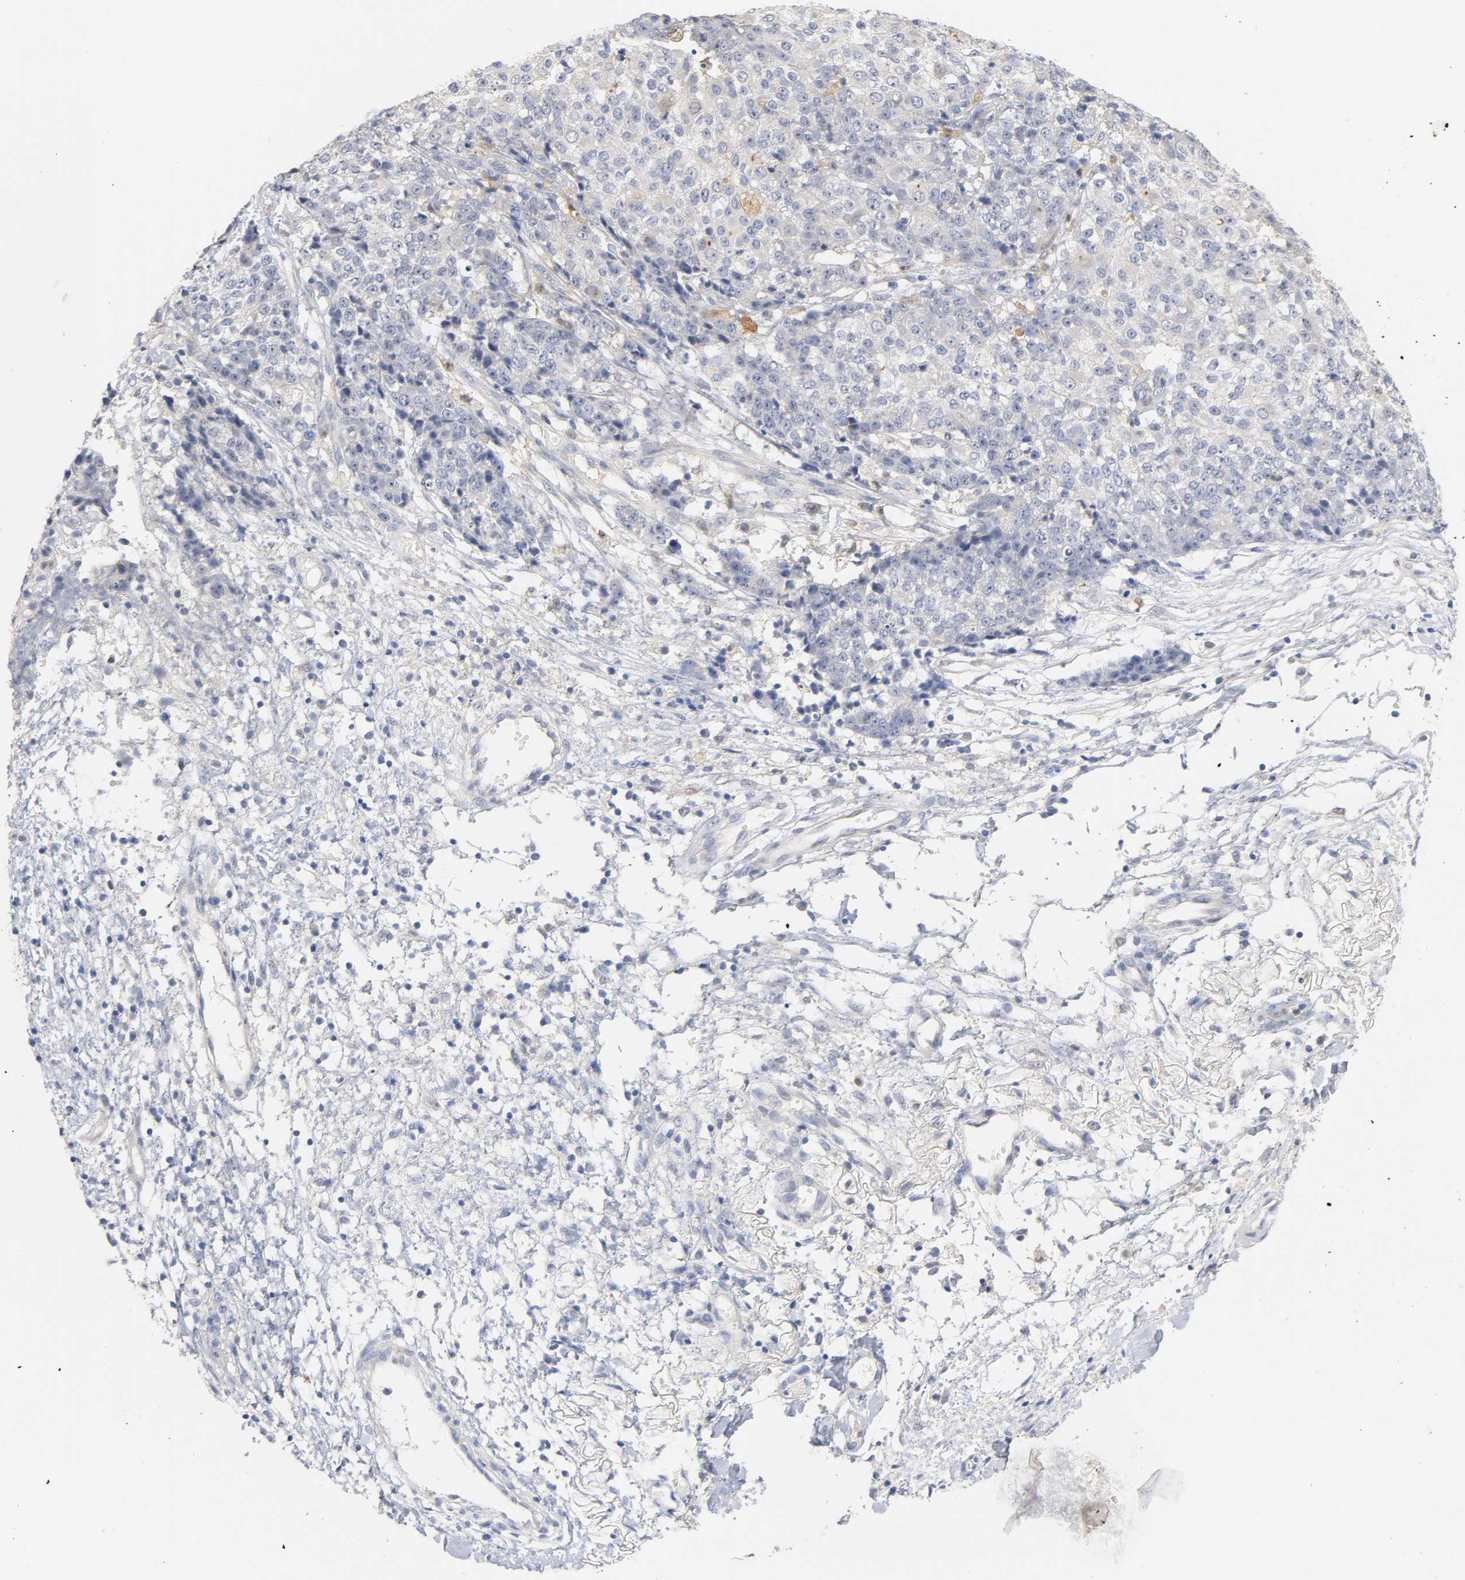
{"staining": {"intensity": "negative", "quantity": "none", "location": "none"}, "tissue": "ovarian cancer", "cell_type": "Tumor cells", "image_type": "cancer", "snomed": [{"axis": "morphology", "description": "Carcinoma, endometroid"}, {"axis": "topography", "description": "Ovary"}], "caption": "This histopathology image is of endometroid carcinoma (ovarian) stained with IHC to label a protein in brown with the nuclei are counter-stained blue. There is no staining in tumor cells. (Stains: DAB immunohistochemistry with hematoxylin counter stain, Microscopy: brightfield microscopy at high magnification).", "gene": "IL18", "patient": {"sex": "female", "age": 42}}